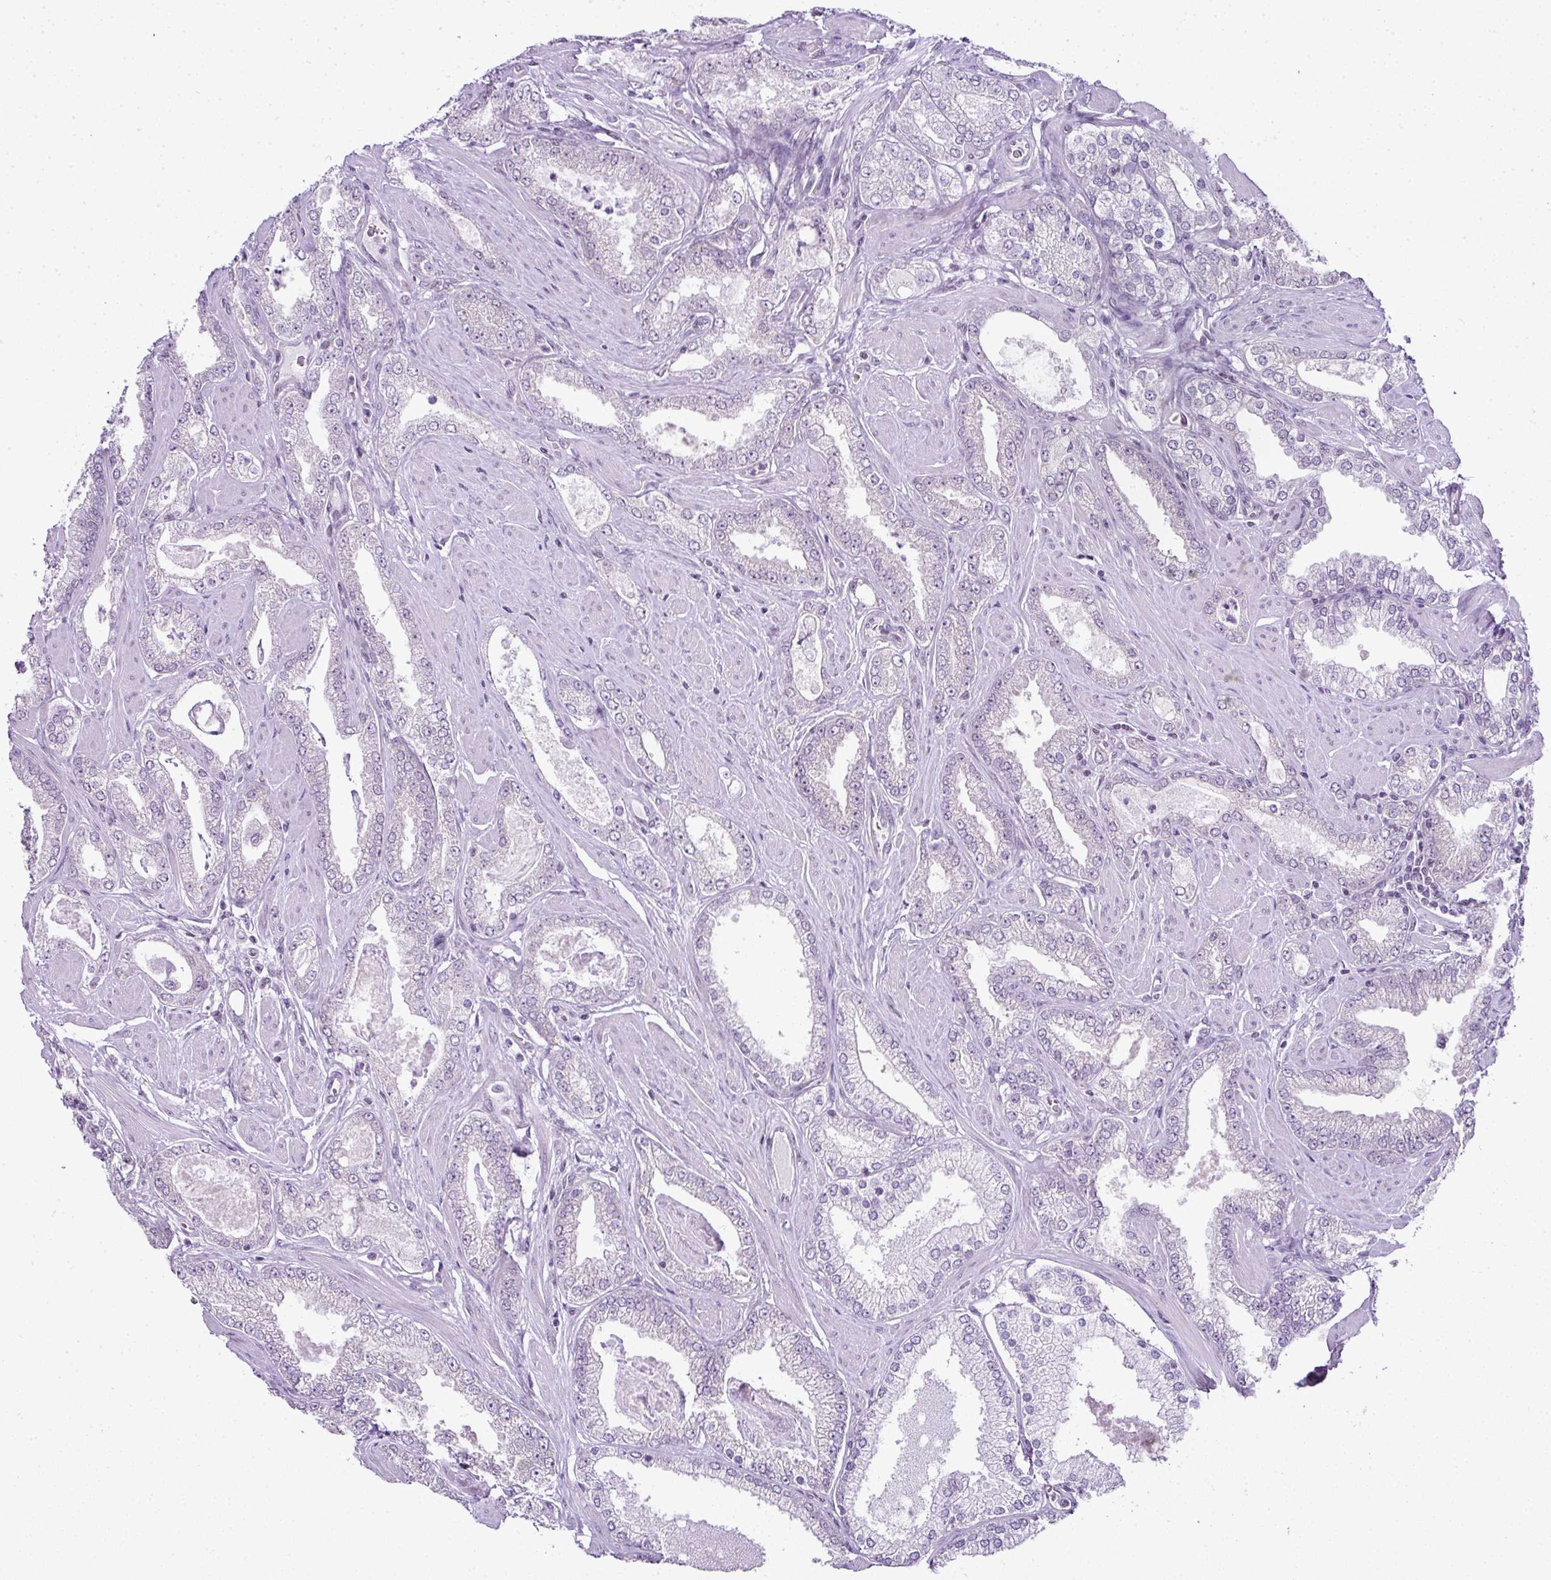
{"staining": {"intensity": "negative", "quantity": "none", "location": "none"}, "tissue": "prostate cancer", "cell_type": "Tumor cells", "image_type": "cancer", "snomed": [{"axis": "morphology", "description": "Adenocarcinoma, Low grade"}, {"axis": "topography", "description": "Prostate"}], "caption": "Prostate cancer stained for a protein using immunohistochemistry (IHC) displays no positivity tumor cells.", "gene": "FAM32A", "patient": {"sex": "male", "age": 42}}